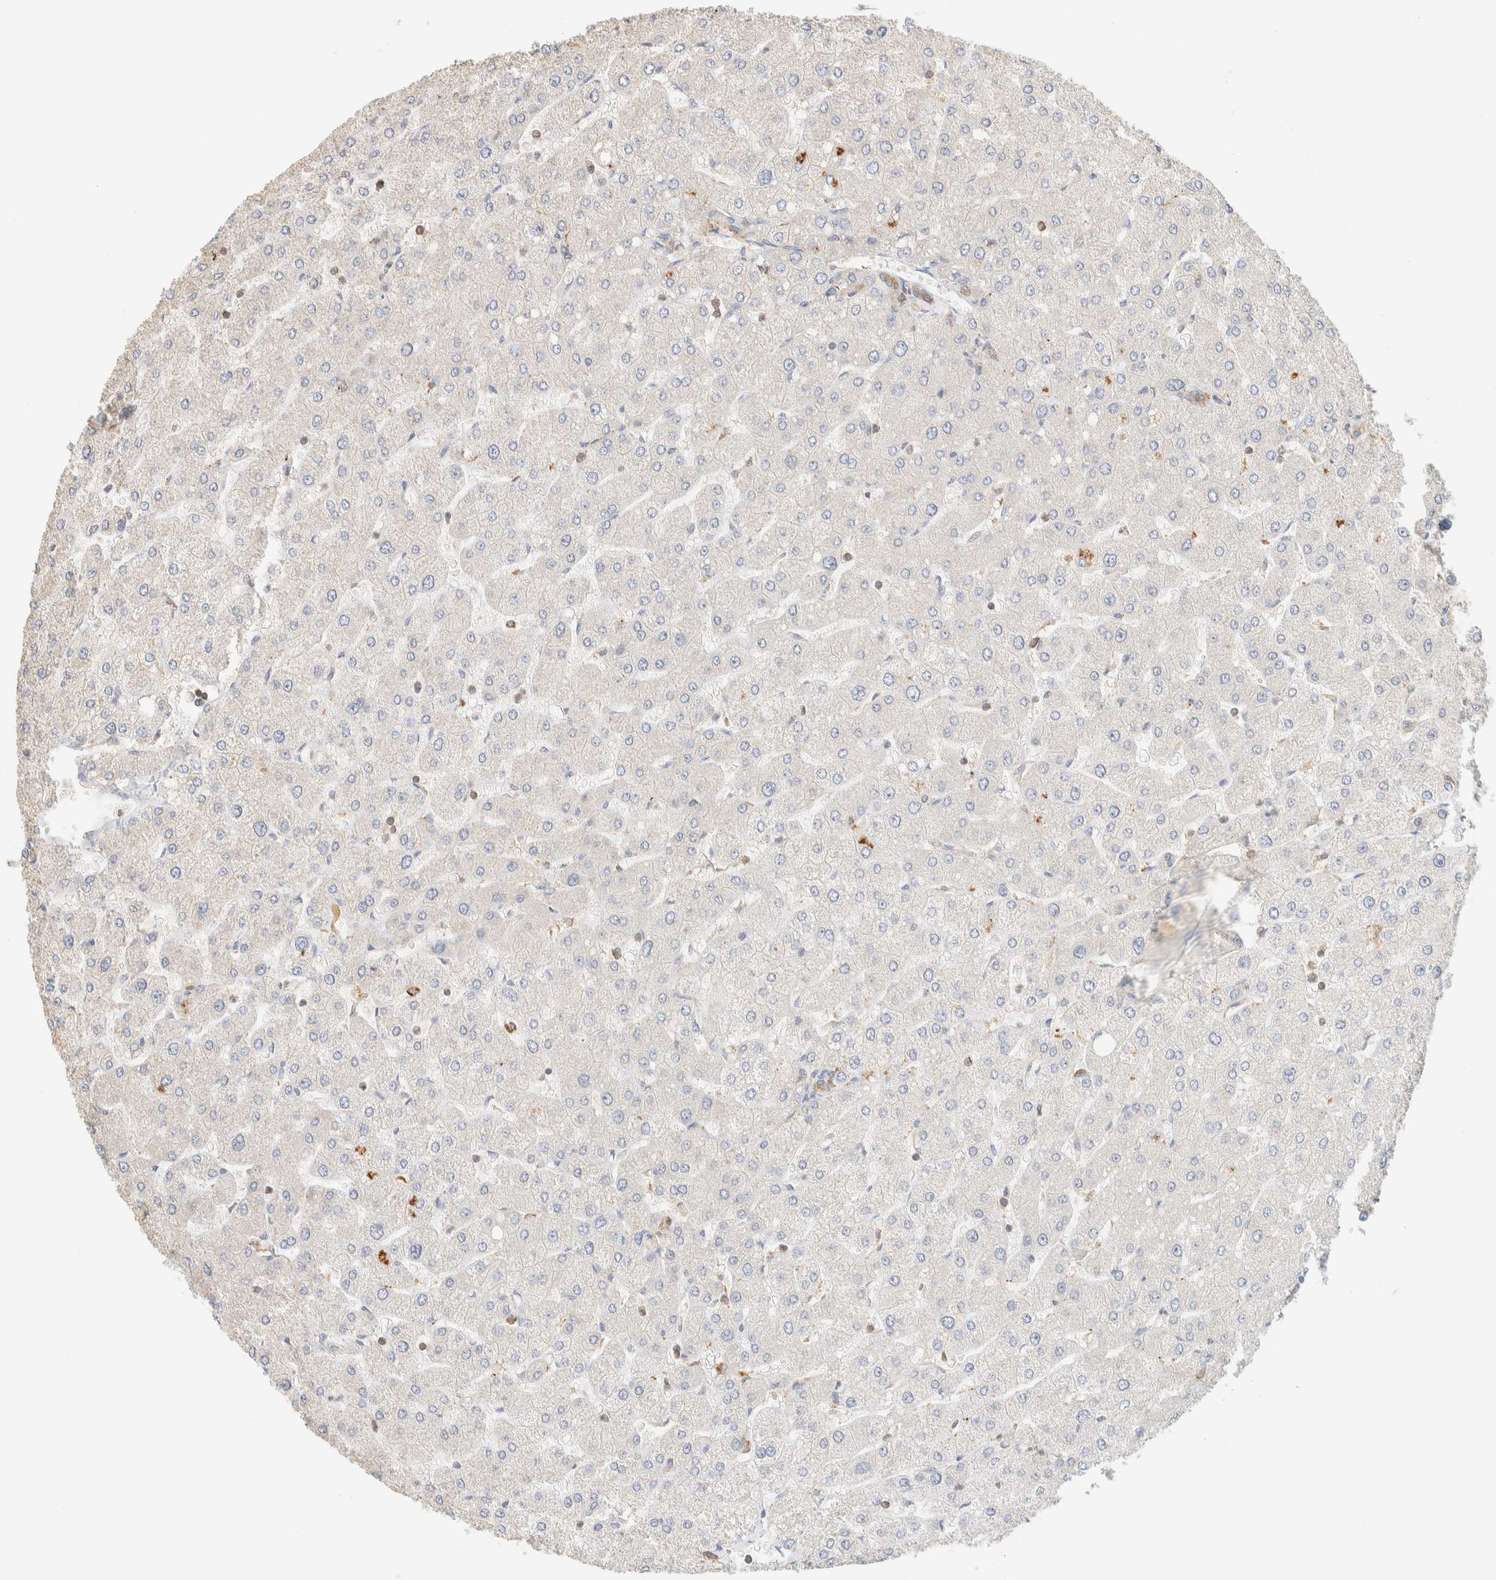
{"staining": {"intensity": "moderate", "quantity": ">75%", "location": "cytoplasmic/membranous"}, "tissue": "liver", "cell_type": "Cholangiocytes", "image_type": "normal", "snomed": [{"axis": "morphology", "description": "Normal tissue, NOS"}, {"axis": "topography", "description": "Liver"}], "caption": "Immunohistochemical staining of normal liver exhibits medium levels of moderate cytoplasmic/membranous staining in approximately >75% of cholangiocytes.", "gene": "TBC1D8B", "patient": {"sex": "male", "age": 55}}